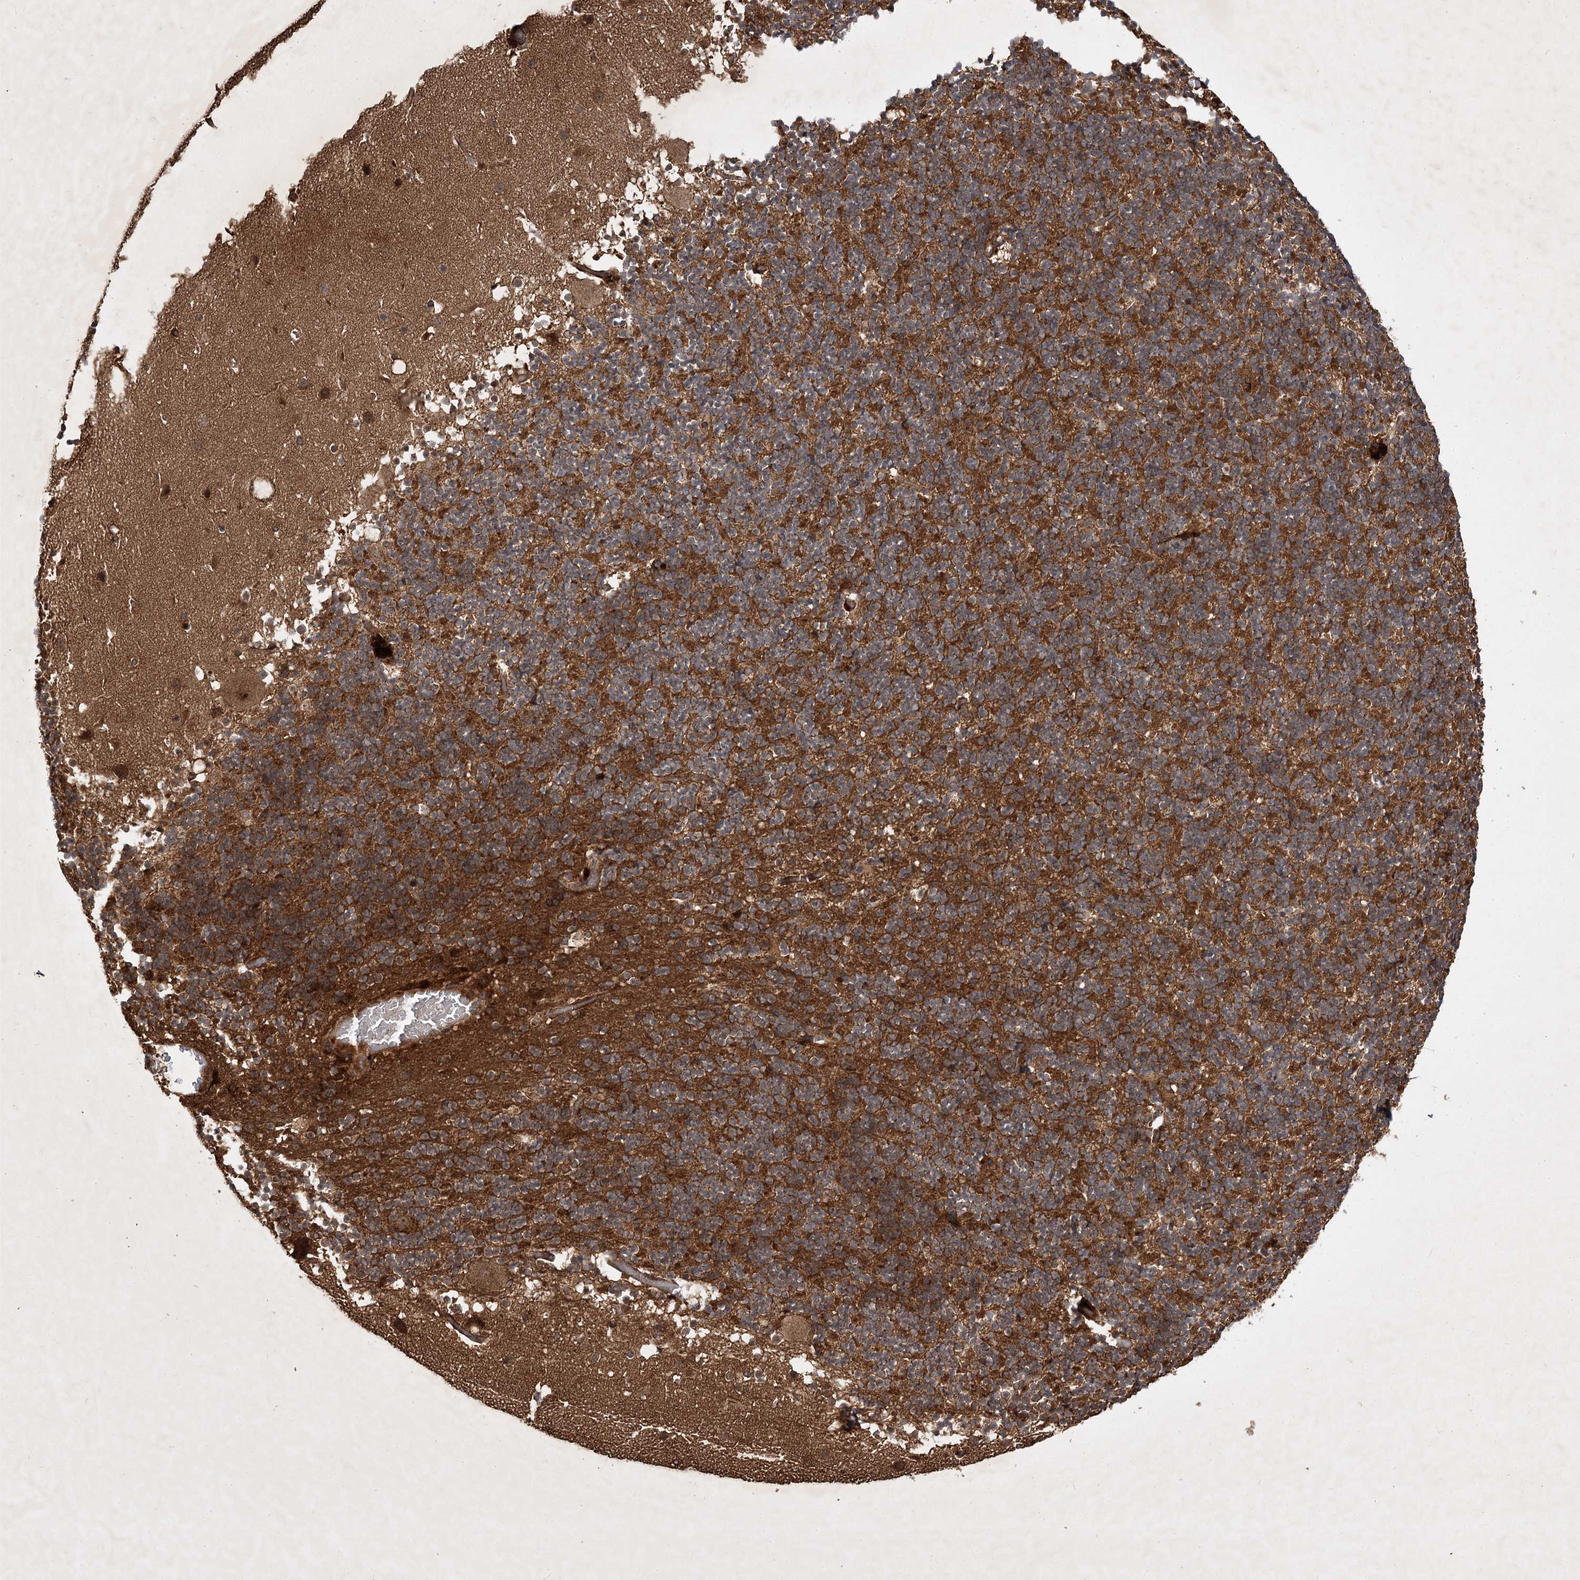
{"staining": {"intensity": "strong", "quantity": ">75%", "location": "cytoplasmic/membranous"}, "tissue": "cerebellum", "cell_type": "Cells in granular layer", "image_type": "normal", "snomed": [{"axis": "morphology", "description": "Normal tissue, NOS"}, {"axis": "topography", "description": "Cerebellum"}], "caption": "Immunohistochemistry (DAB) staining of benign cerebellum displays strong cytoplasmic/membranous protein staining in approximately >75% of cells in granular layer. (Stains: DAB in brown, nuclei in blue, Microscopy: brightfield microscopy at high magnification).", "gene": "DNAJC13", "patient": {"sex": "male", "age": 57}}